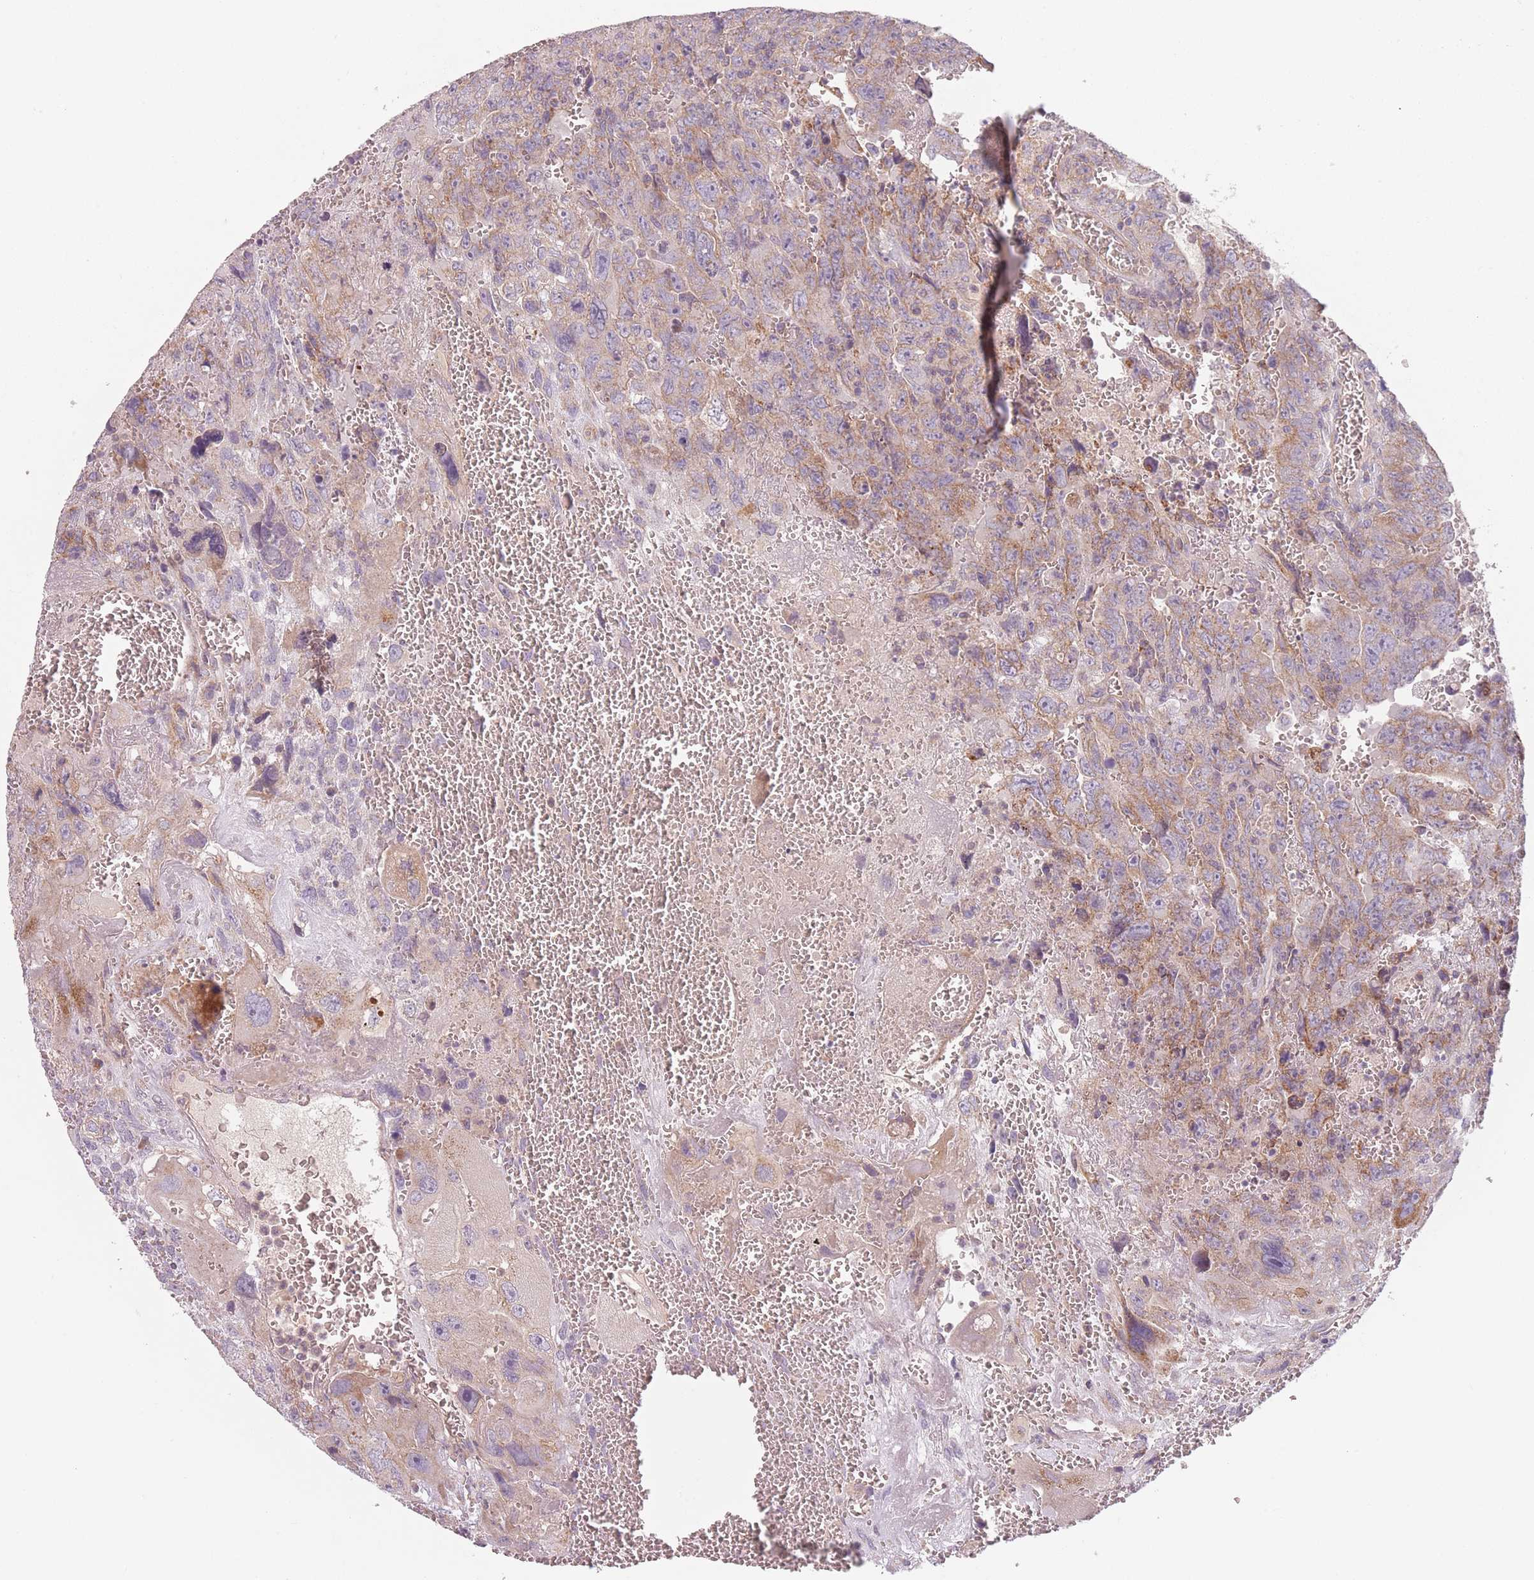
{"staining": {"intensity": "moderate", "quantity": "<25%", "location": "cytoplasmic/membranous"}, "tissue": "testis cancer", "cell_type": "Tumor cells", "image_type": "cancer", "snomed": [{"axis": "morphology", "description": "Carcinoma, Embryonal, NOS"}, {"axis": "topography", "description": "Testis"}], "caption": "Immunohistochemical staining of testis cancer (embryonal carcinoma) displays low levels of moderate cytoplasmic/membranous protein expression in about <25% of tumor cells.", "gene": "NT5DC2", "patient": {"sex": "male", "age": 28}}